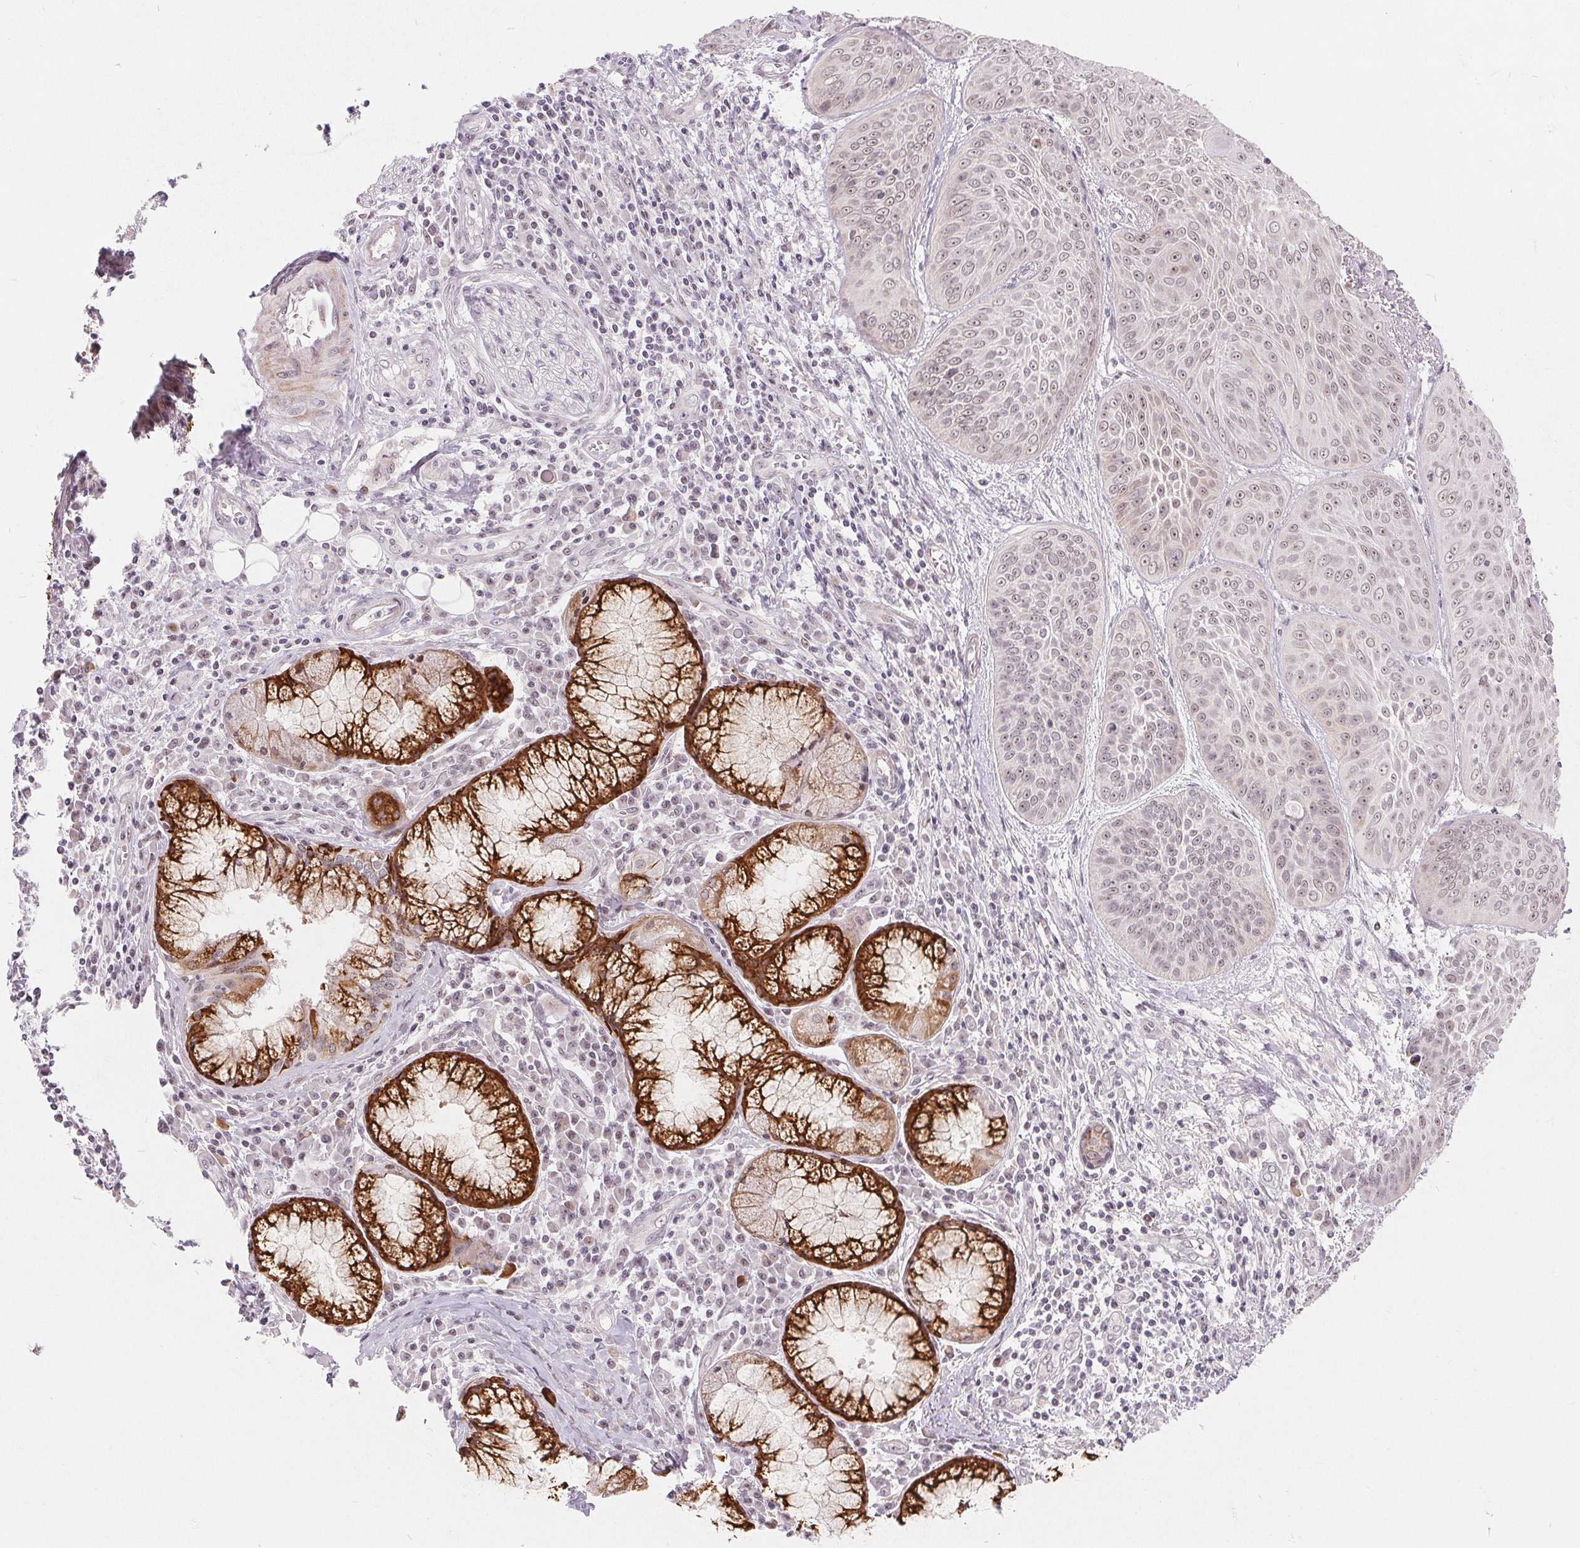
{"staining": {"intensity": "weak", "quantity": "<25%", "location": "nuclear"}, "tissue": "lung cancer", "cell_type": "Tumor cells", "image_type": "cancer", "snomed": [{"axis": "morphology", "description": "Squamous cell carcinoma, NOS"}, {"axis": "topography", "description": "Lung"}], "caption": "A high-resolution histopathology image shows IHC staining of lung squamous cell carcinoma, which shows no significant staining in tumor cells.", "gene": "NRG2", "patient": {"sex": "male", "age": 74}}